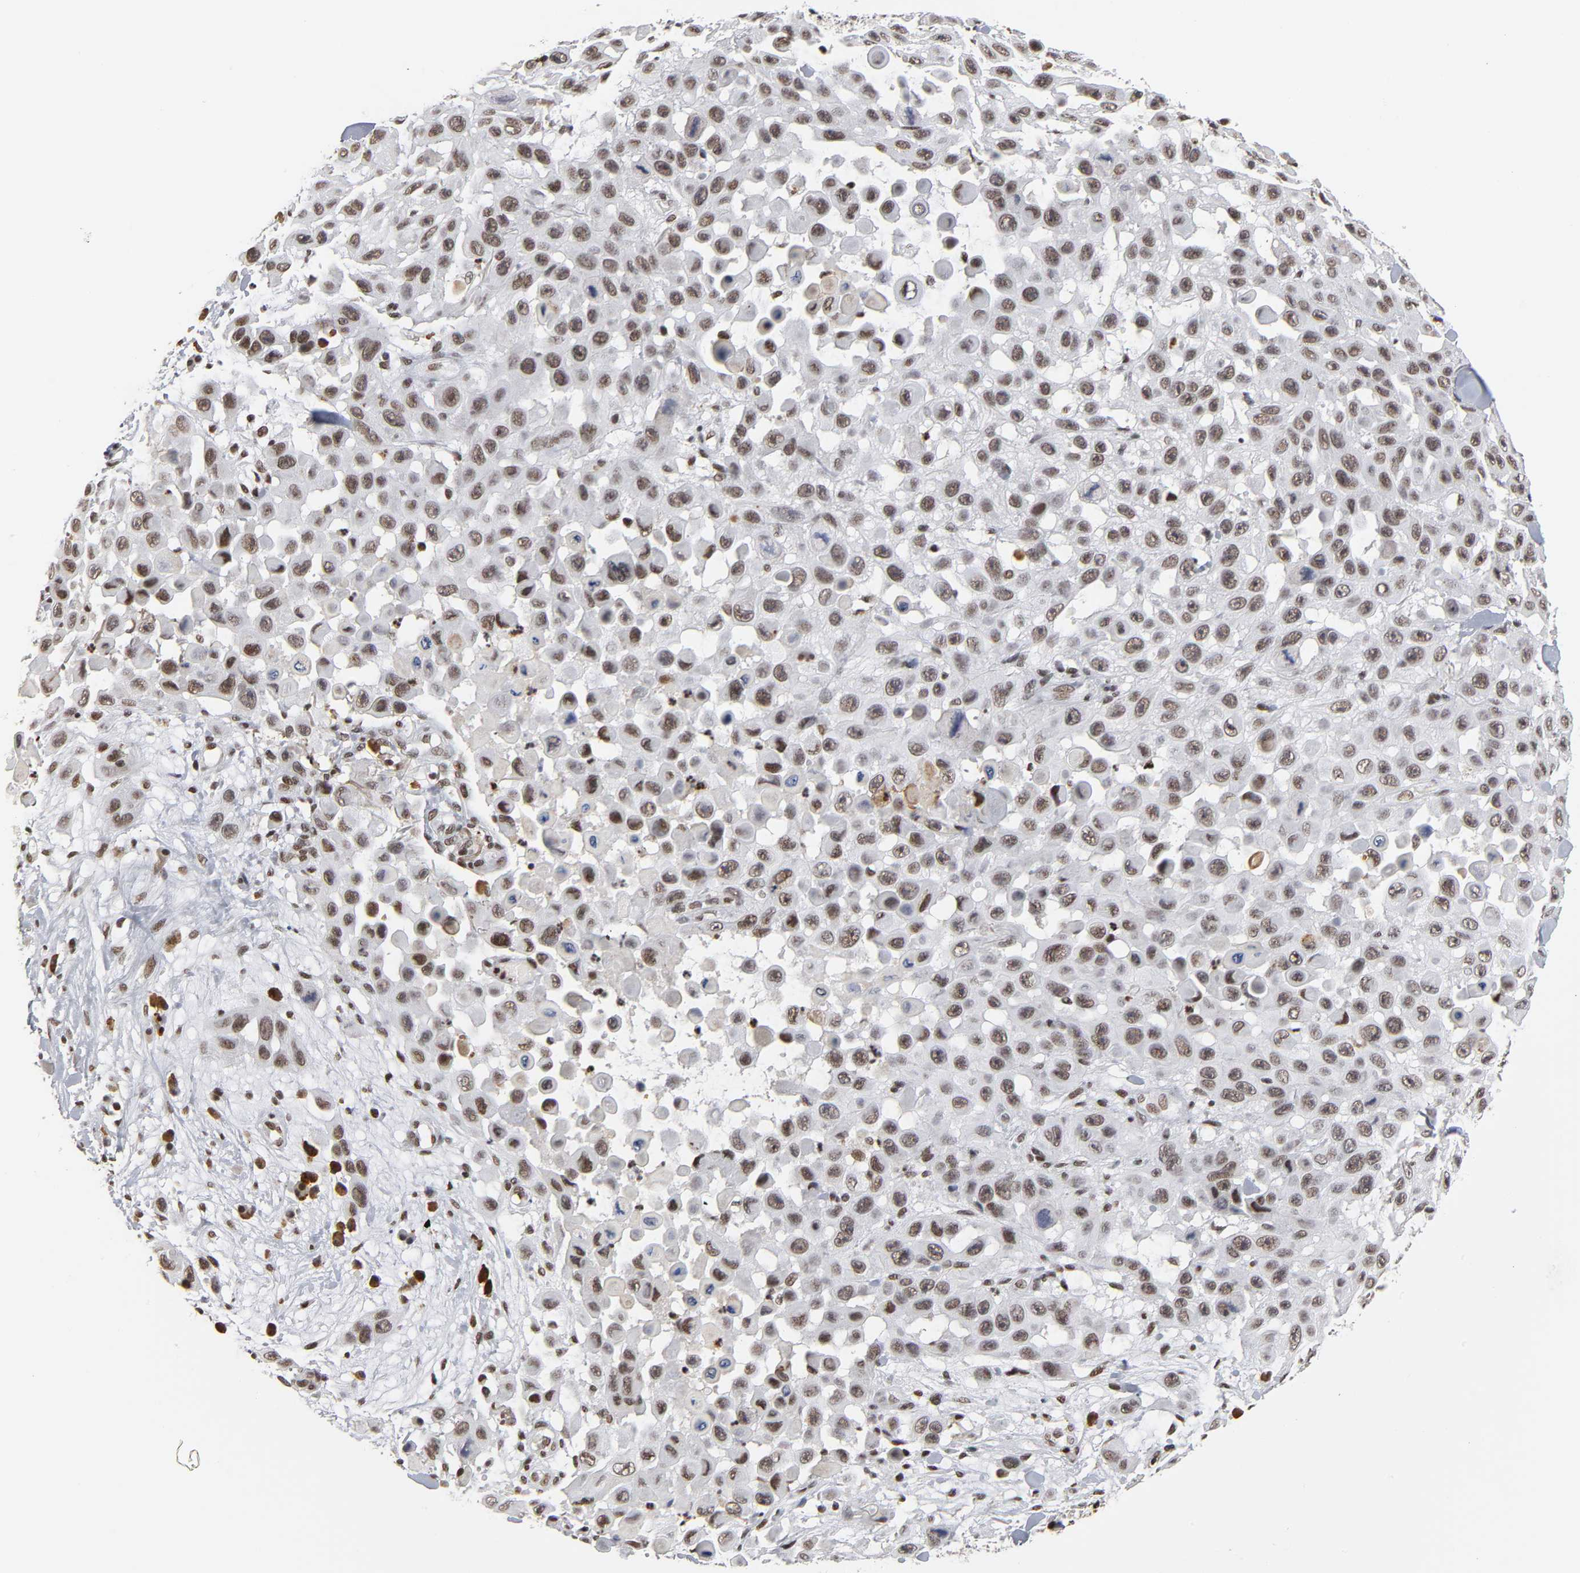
{"staining": {"intensity": "strong", "quantity": ">75%", "location": "nuclear"}, "tissue": "skin cancer", "cell_type": "Tumor cells", "image_type": "cancer", "snomed": [{"axis": "morphology", "description": "Squamous cell carcinoma, NOS"}, {"axis": "topography", "description": "Skin"}], "caption": "This is an image of IHC staining of skin cancer, which shows strong expression in the nuclear of tumor cells.", "gene": "CREBBP", "patient": {"sex": "male", "age": 81}}